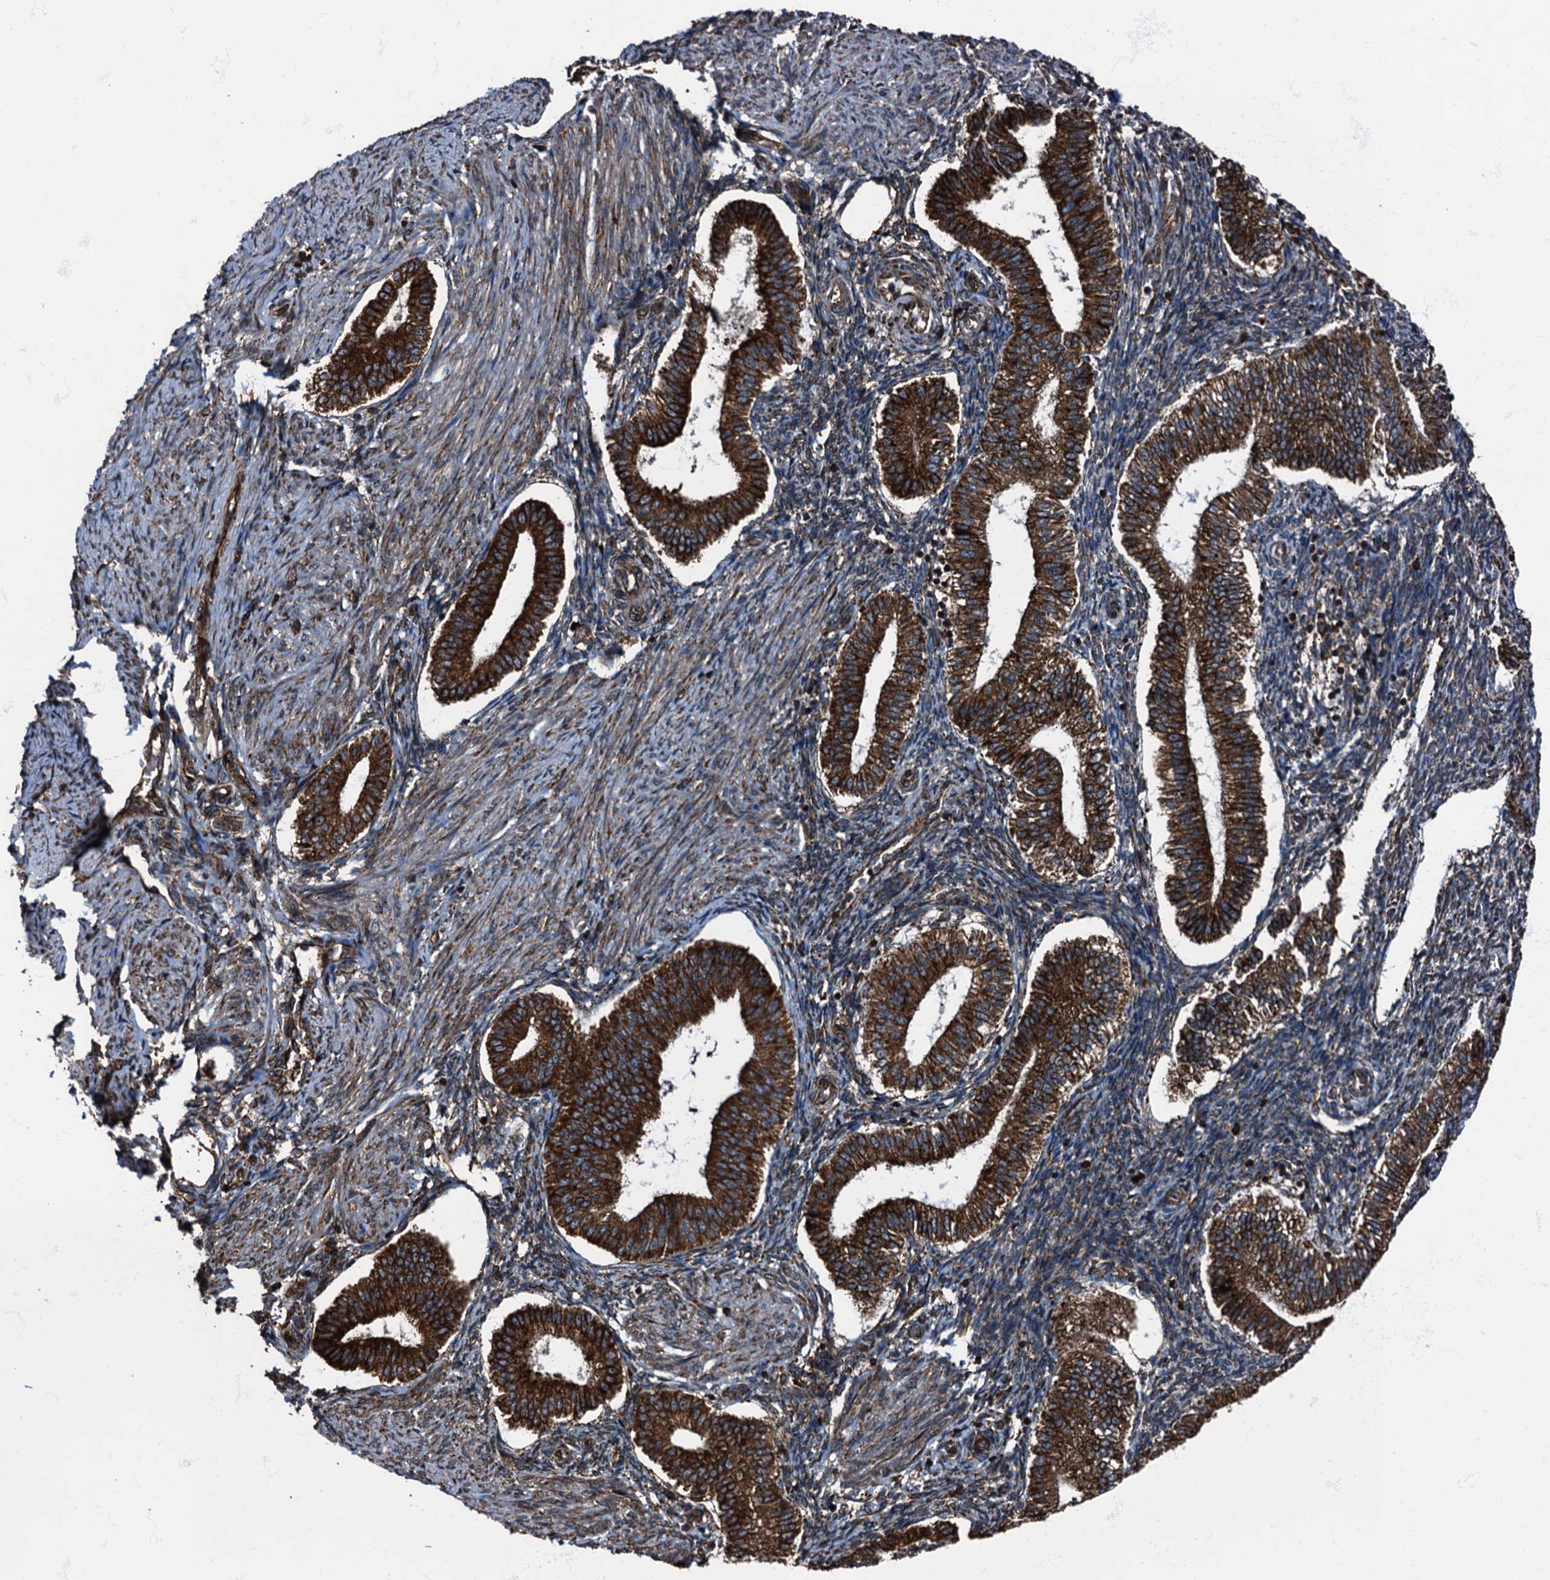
{"staining": {"intensity": "moderate", "quantity": "<25%", "location": "cytoplasmic/membranous"}, "tissue": "endometrium", "cell_type": "Cells in endometrial stroma", "image_type": "normal", "snomed": [{"axis": "morphology", "description": "Normal tissue, NOS"}, {"axis": "topography", "description": "Endometrium"}], "caption": "Unremarkable endometrium shows moderate cytoplasmic/membranous expression in about <25% of cells in endometrial stroma, visualized by immunohistochemistry. The staining was performed using DAB (3,3'-diaminobenzidine) to visualize the protein expression in brown, while the nuclei were stained in blue with hematoxylin (Magnification: 20x).", "gene": "ATP2C1", "patient": {"sex": "female", "age": 24}}